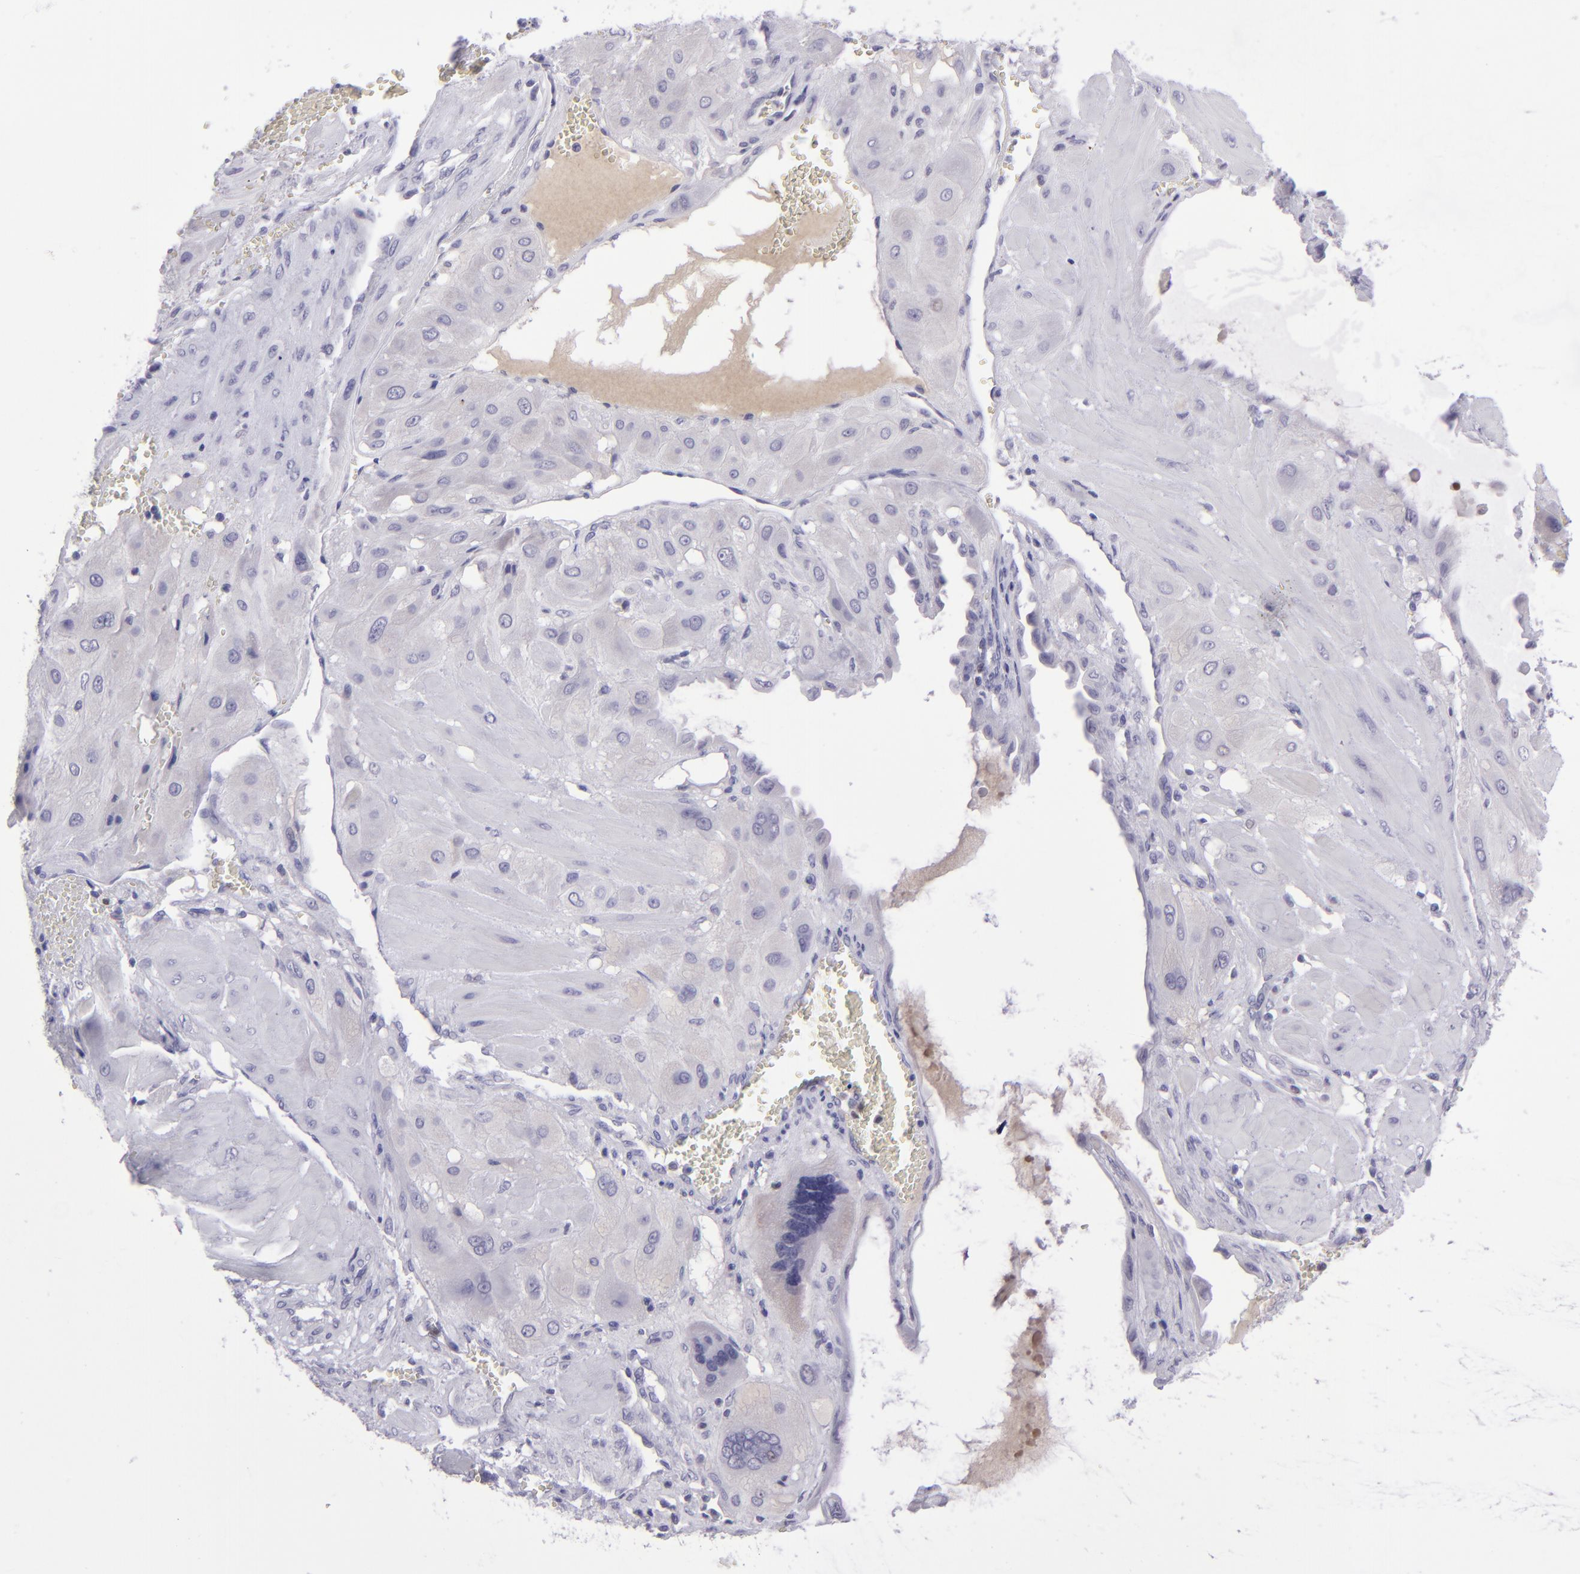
{"staining": {"intensity": "negative", "quantity": "none", "location": "none"}, "tissue": "cervical cancer", "cell_type": "Tumor cells", "image_type": "cancer", "snomed": [{"axis": "morphology", "description": "Squamous cell carcinoma, NOS"}, {"axis": "topography", "description": "Cervix"}], "caption": "Immunohistochemical staining of squamous cell carcinoma (cervical) displays no significant staining in tumor cells. (DAB immunohistochemistry (IHC) with hematoxylin counter stain).", "gene": "POU2F2", "patient": {"sex": "female", "age": 34}}